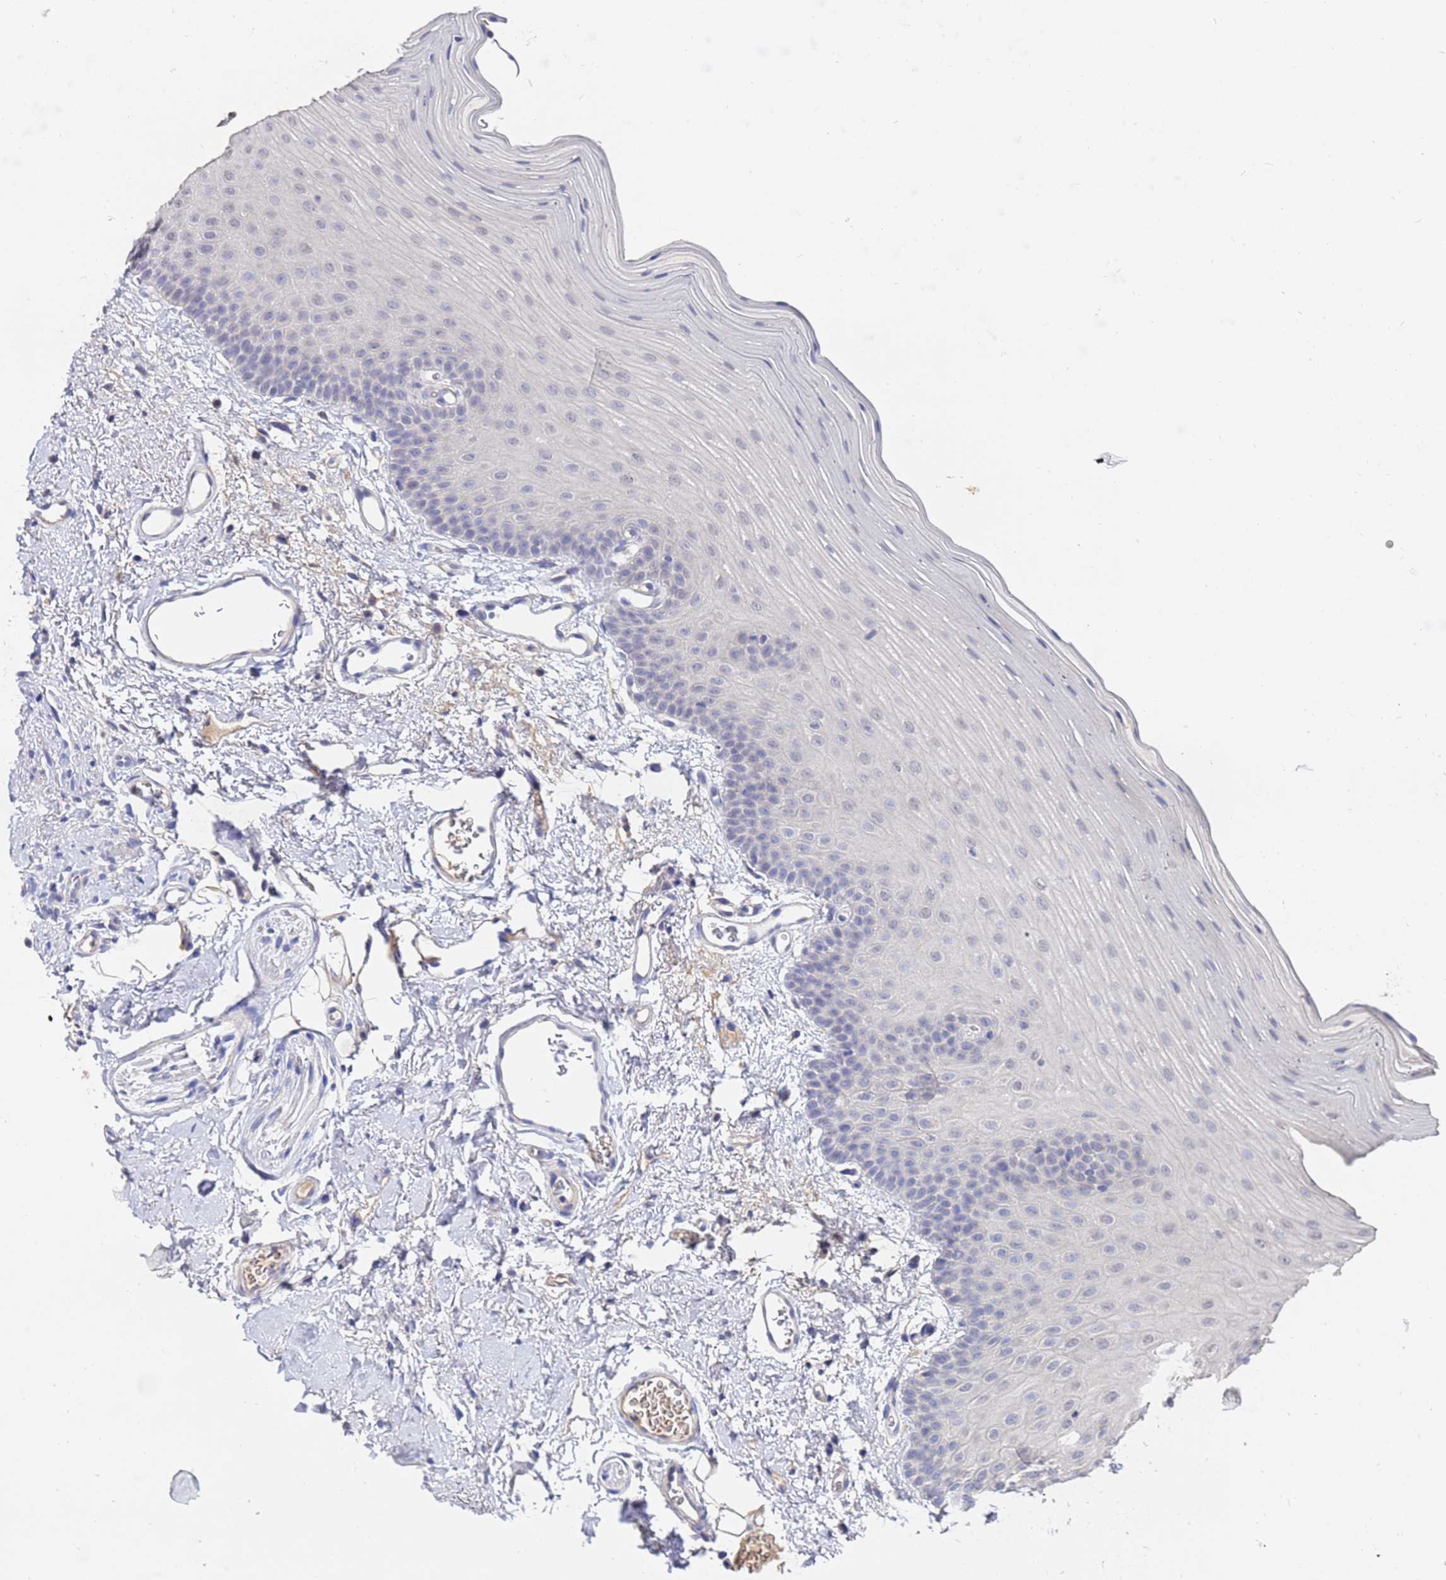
{"staining": {"intensity": "negative", "quantity": "none", "location": "none"}, "tissue": "oral mucosa", "cell_type": "Squamous epithelial cells", "image_type": "normal", "snomed": [{"axis": "morphology", "description": "Normal tissue, NOS"}, {"axis": "topography", "description": "Oral tissue"}], "caption": "The immunohistochemistry histopathology image has no significant expression in squamous epithelial cells of oral mucosa. (DAB (3,3'-diaminobenzidine) immunohistochemistry, high magnification).", "gene": "TCP10L", "patient": {"sex": "male", "age": 68}}